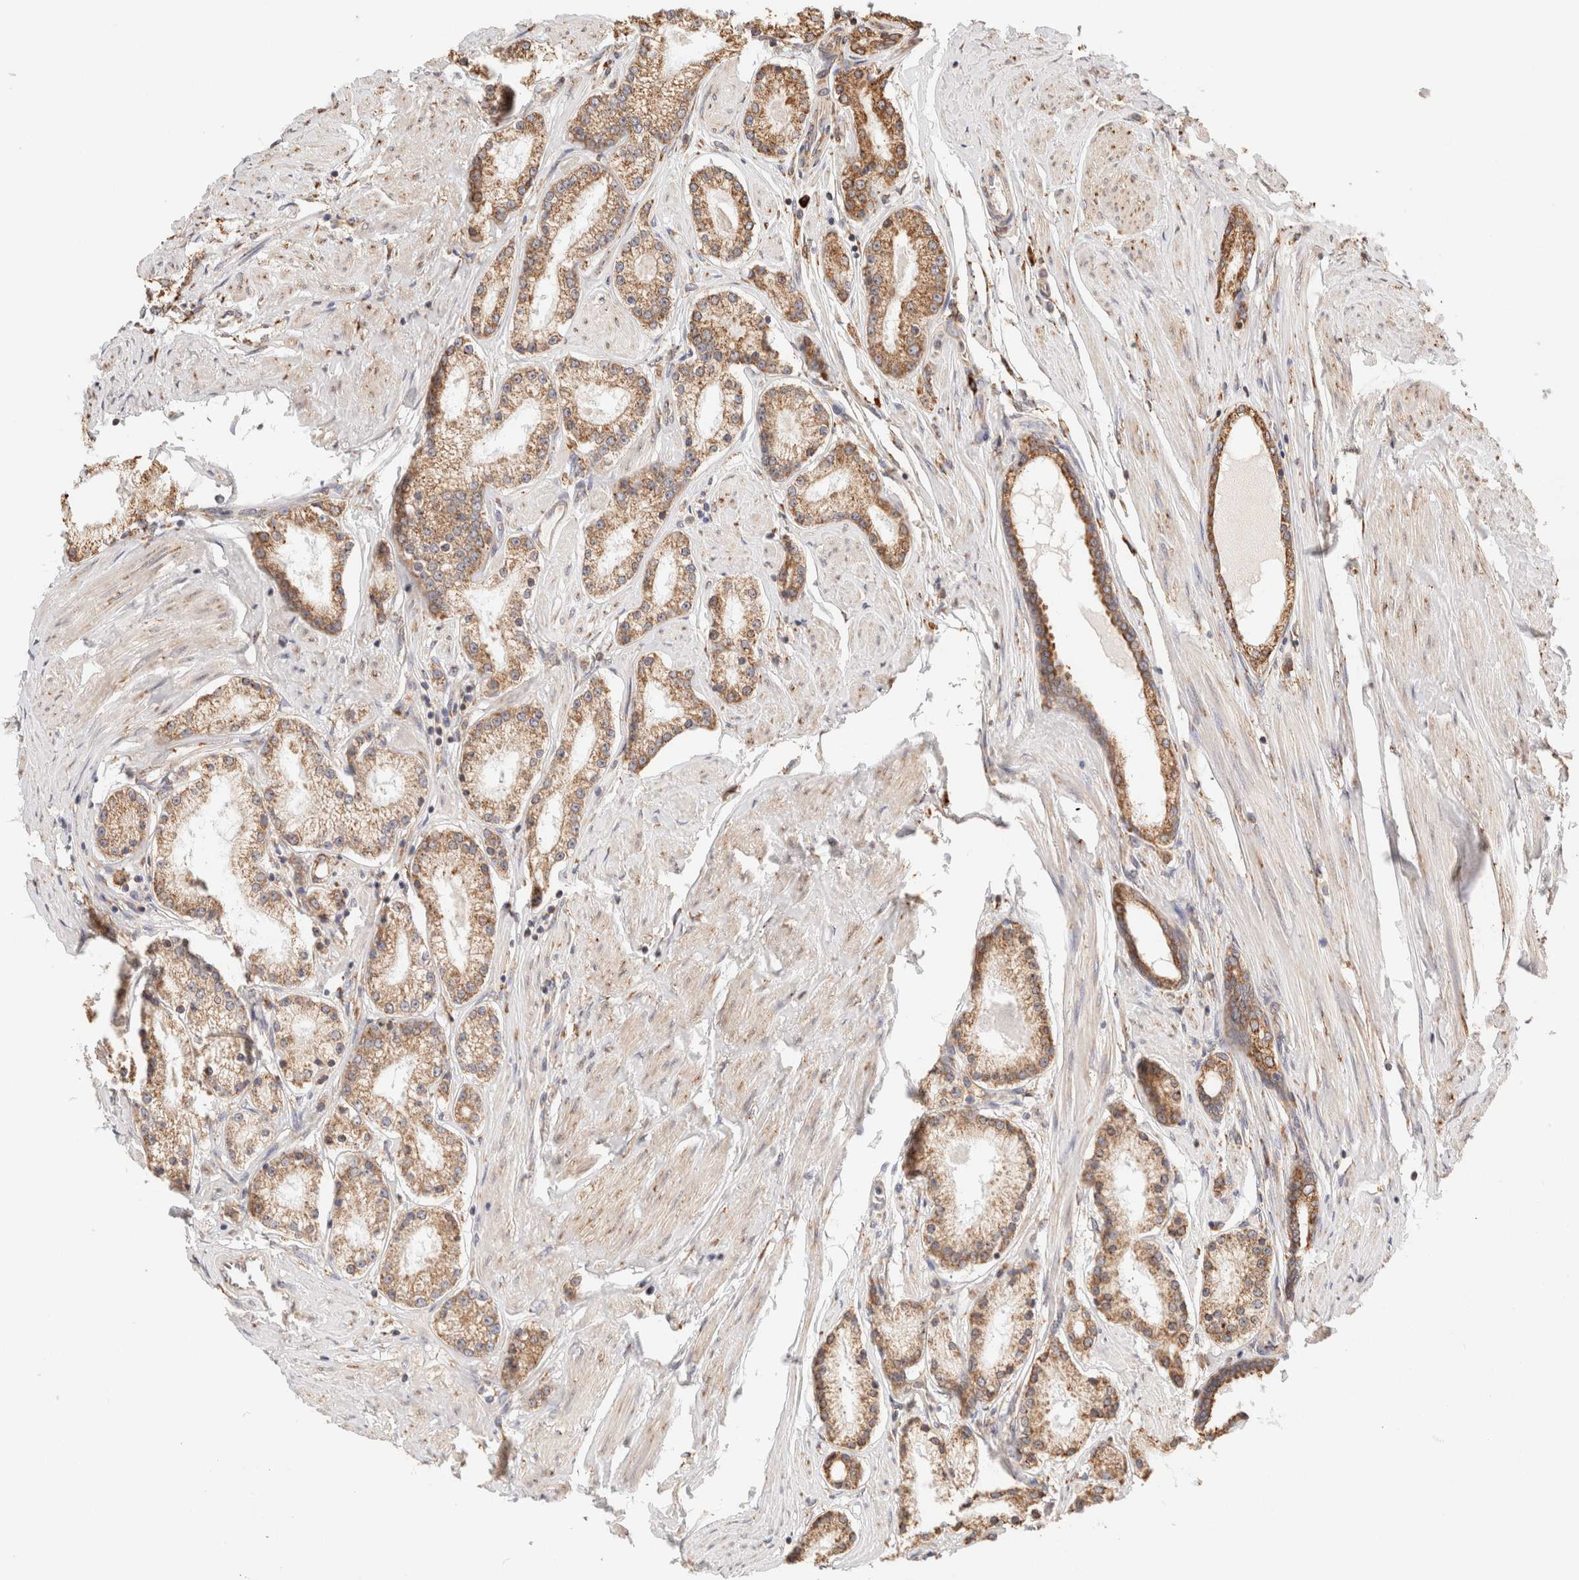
{"staining": {"intensity": "moderate", "quantity": ">75%", "location": "cytoplasmic/membranous"}, "tissue": "prostate cancer", "cell_type": "Tumor cells", "image_type": "cancer", "snomed": [{"axis": "morphology", "description": "Adenocarcinoma, Low grade"}, {"axis": "topography", "description": "Prostate"}], "caption": "Tumor cells exhibit medium levels of moderate cytoplasmic/membranous positivity in about >75% of cells in prostate cancer (low-grade adenocarcinoma).", "gene": "FER", "patient": {"sex": "male", "age": 63}}